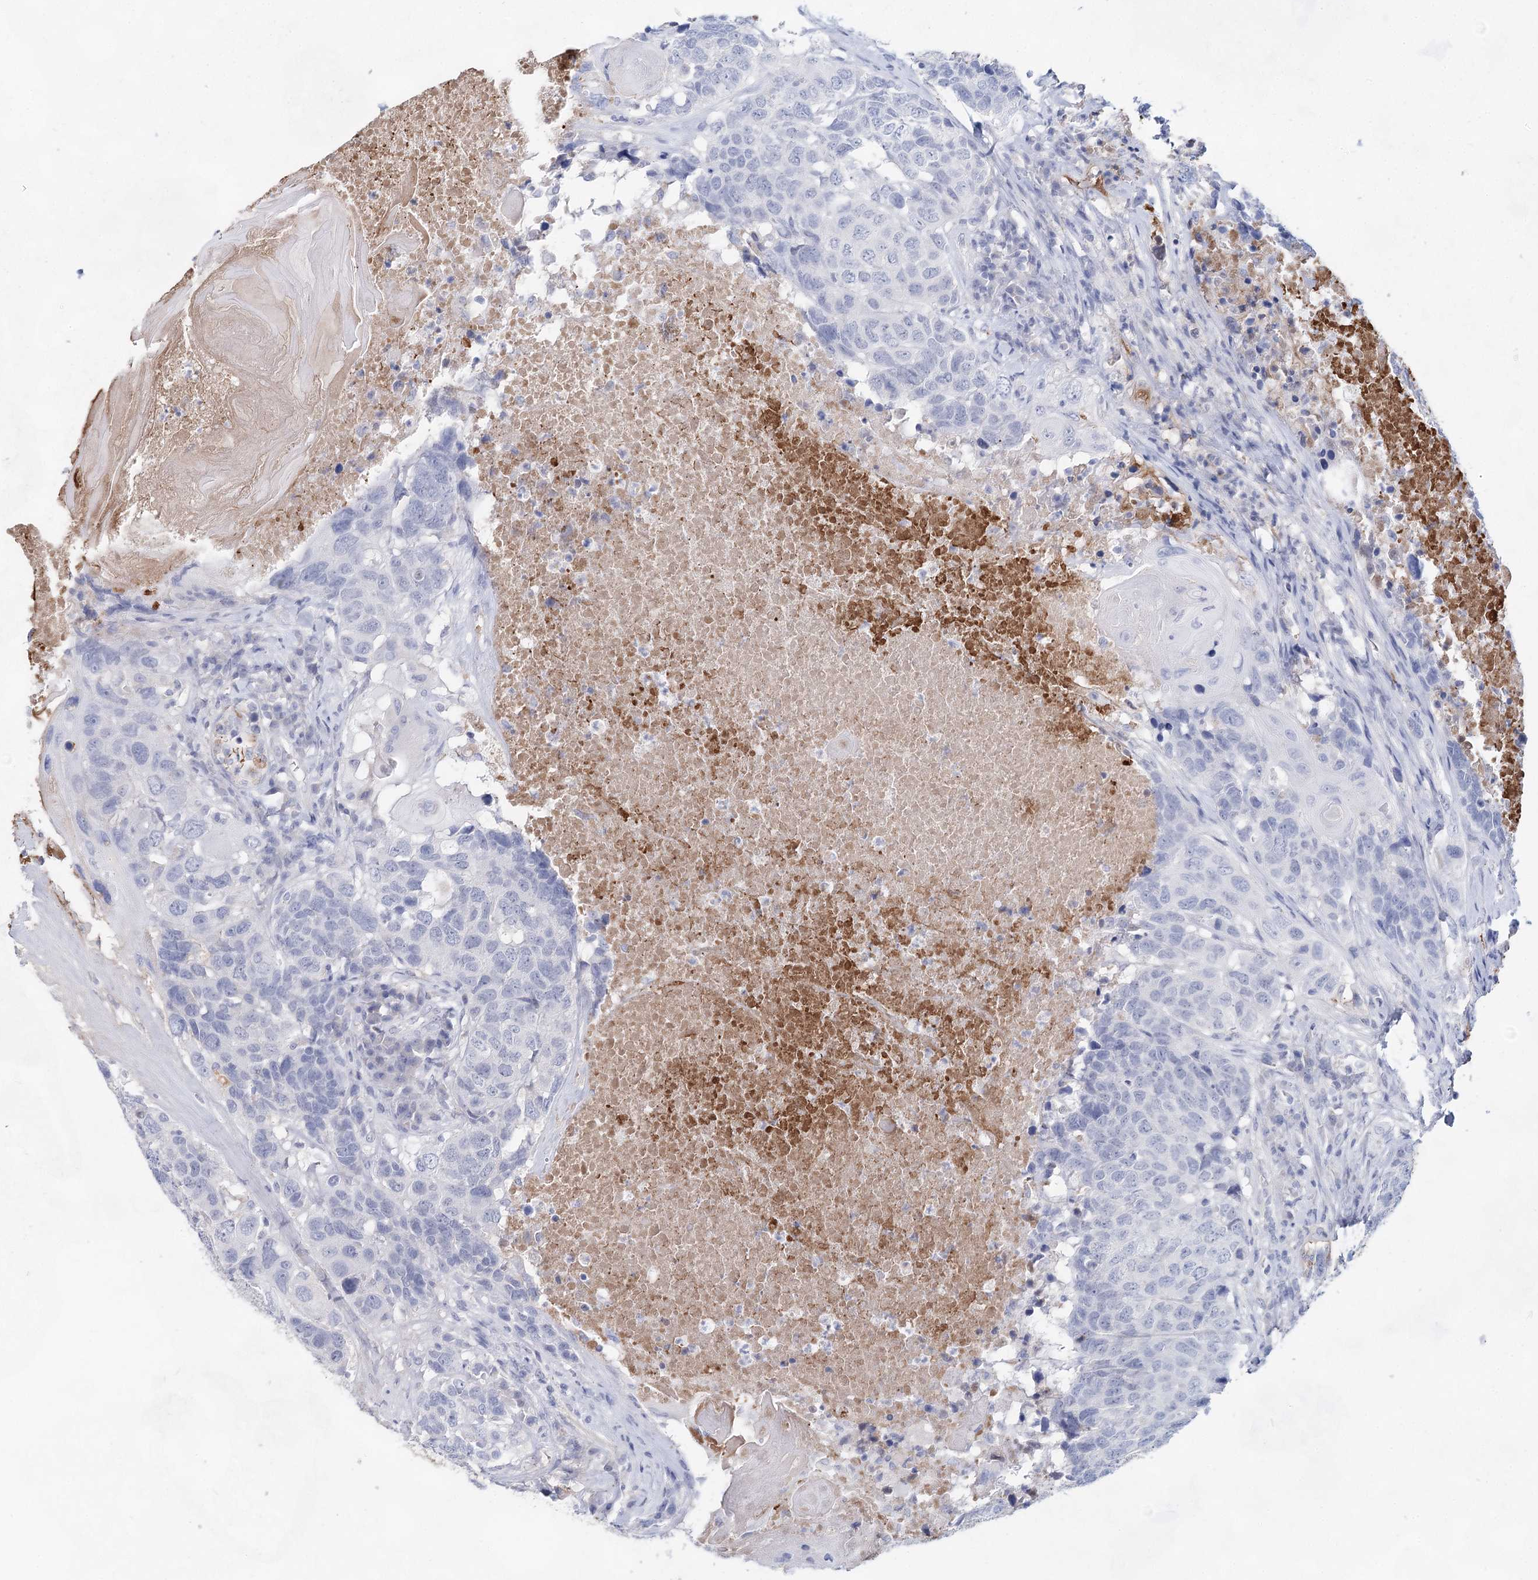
{"staining": {"intensity": "negative", "quantity": "none", "location": "none"}, "tissue": "head and neck cancer", "cell_type": "Tumor cells", "image_type": "cancer", "snomed": [{"axis": "morphology", "description": "Squamous cell carcinoma, NOS"}, {"axis": "topography", "description": "Head-Neck"}], "caption": "Immunohistochemistry (IHC) of human head and neck squamous cell carcinoma displays no positivity in tumor cells. (Stains: DAB (3,3'-diaminobenzidine) immunohistochemistry (IHC) with hematoxylin counter stain, Microscopy: brightfield microscopy at high magnification).", "gene": "TASOR2", "patient": {"sex": "male", "age": 66}}